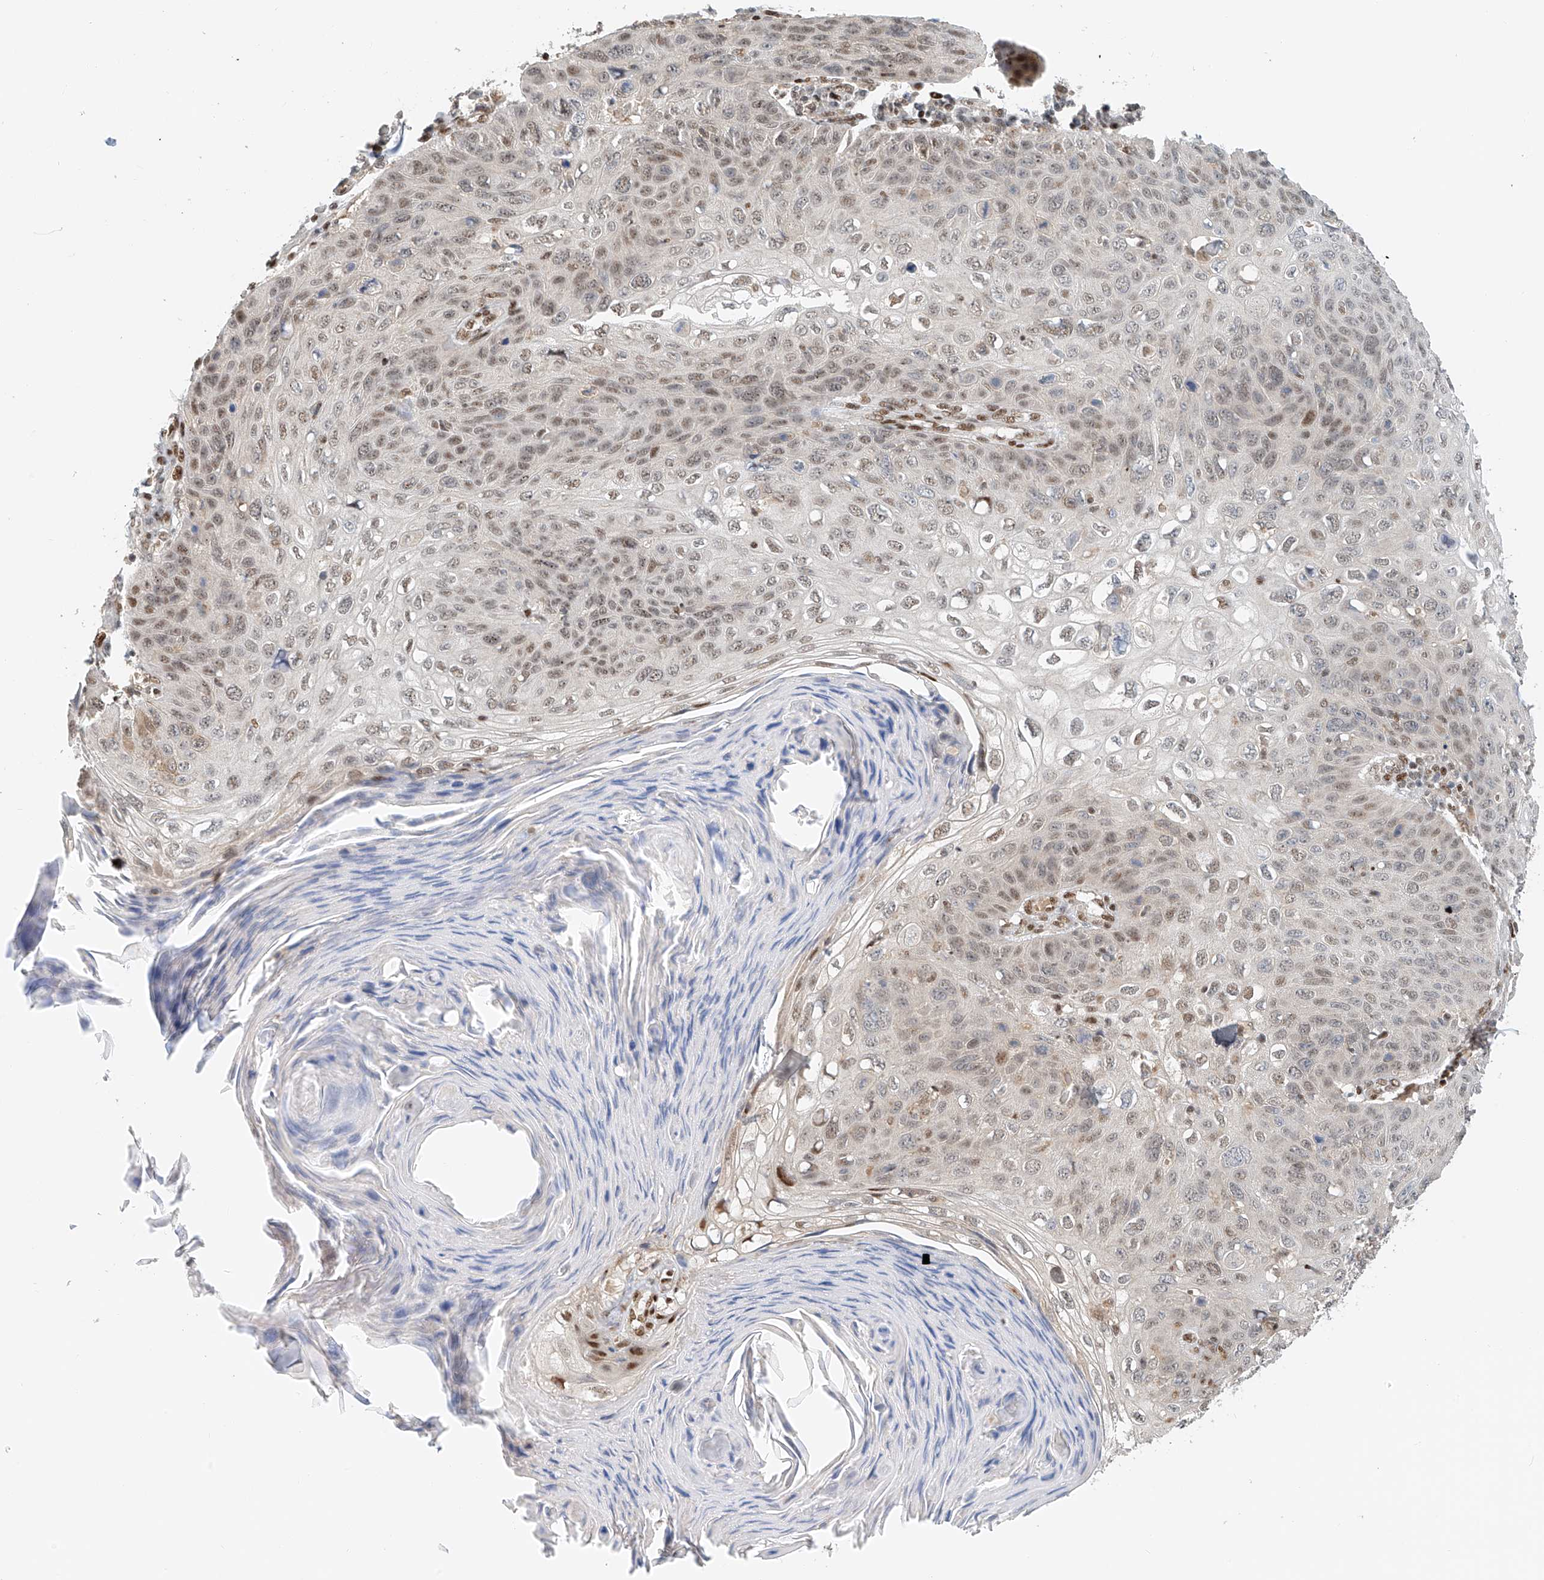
{"staining": {"intensity": "weak", "quantity": "25%-75%", "location": "nuclear"}, "tissue": "skin cancer", "cell_type": "Tumor cells", "image_type": "cancer", "snomed": [{"axis": "morphology", "description": "Squamous cell carcinoma, NOS"}, {"axis": "topography", "description": "Skin"}], "caption": "Skin cancer (squamous cell carcinoma) tissue displays weak nuclear positivity in approximately 25%-75% of tumor cells, visualized by immunohistochemistry.", "gene": "ZNF514", "patient": {"sex": "female", "age": 90}}